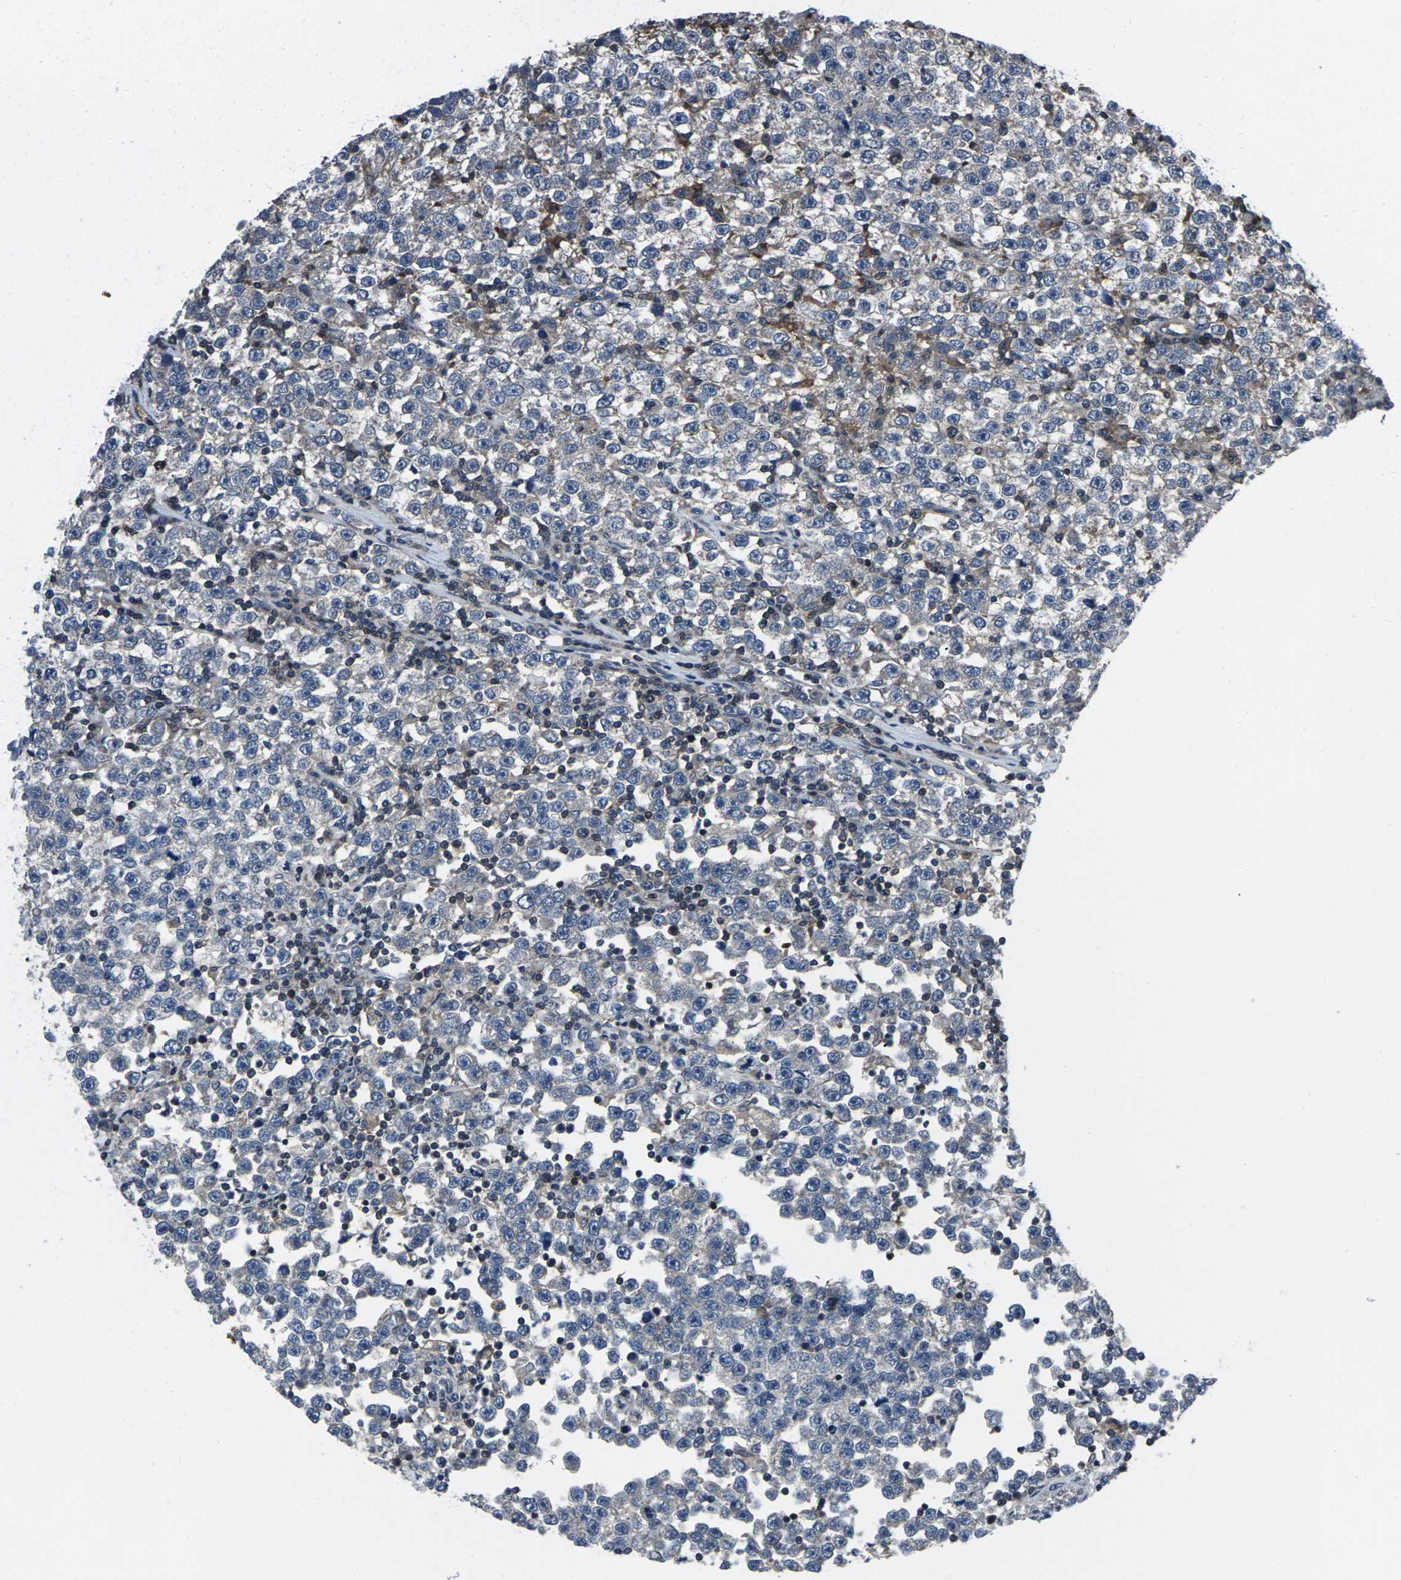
{"staining": {"intensity": "weak", "quantity": "<25%", "location": "cytoplasmic/membranous"}, "tissue": "testis cancer", "cell_type": "Tumor cells", "image_type": "cancer", "snomed": [{"axis": "morphology", "description": "Seminoma, NOS"}, {"axis": "topography", "description": "Testis"}], "caption": "Immunohistochemistry micrograph of neoplastic tissue: human testis cancer (seminoma) stained with DAB (3,3'-diaminobenzidine) shows no significant protein expression in tumor cells.", "gene": "STAT4", "patient": {"sex": "male", "age": 43}}